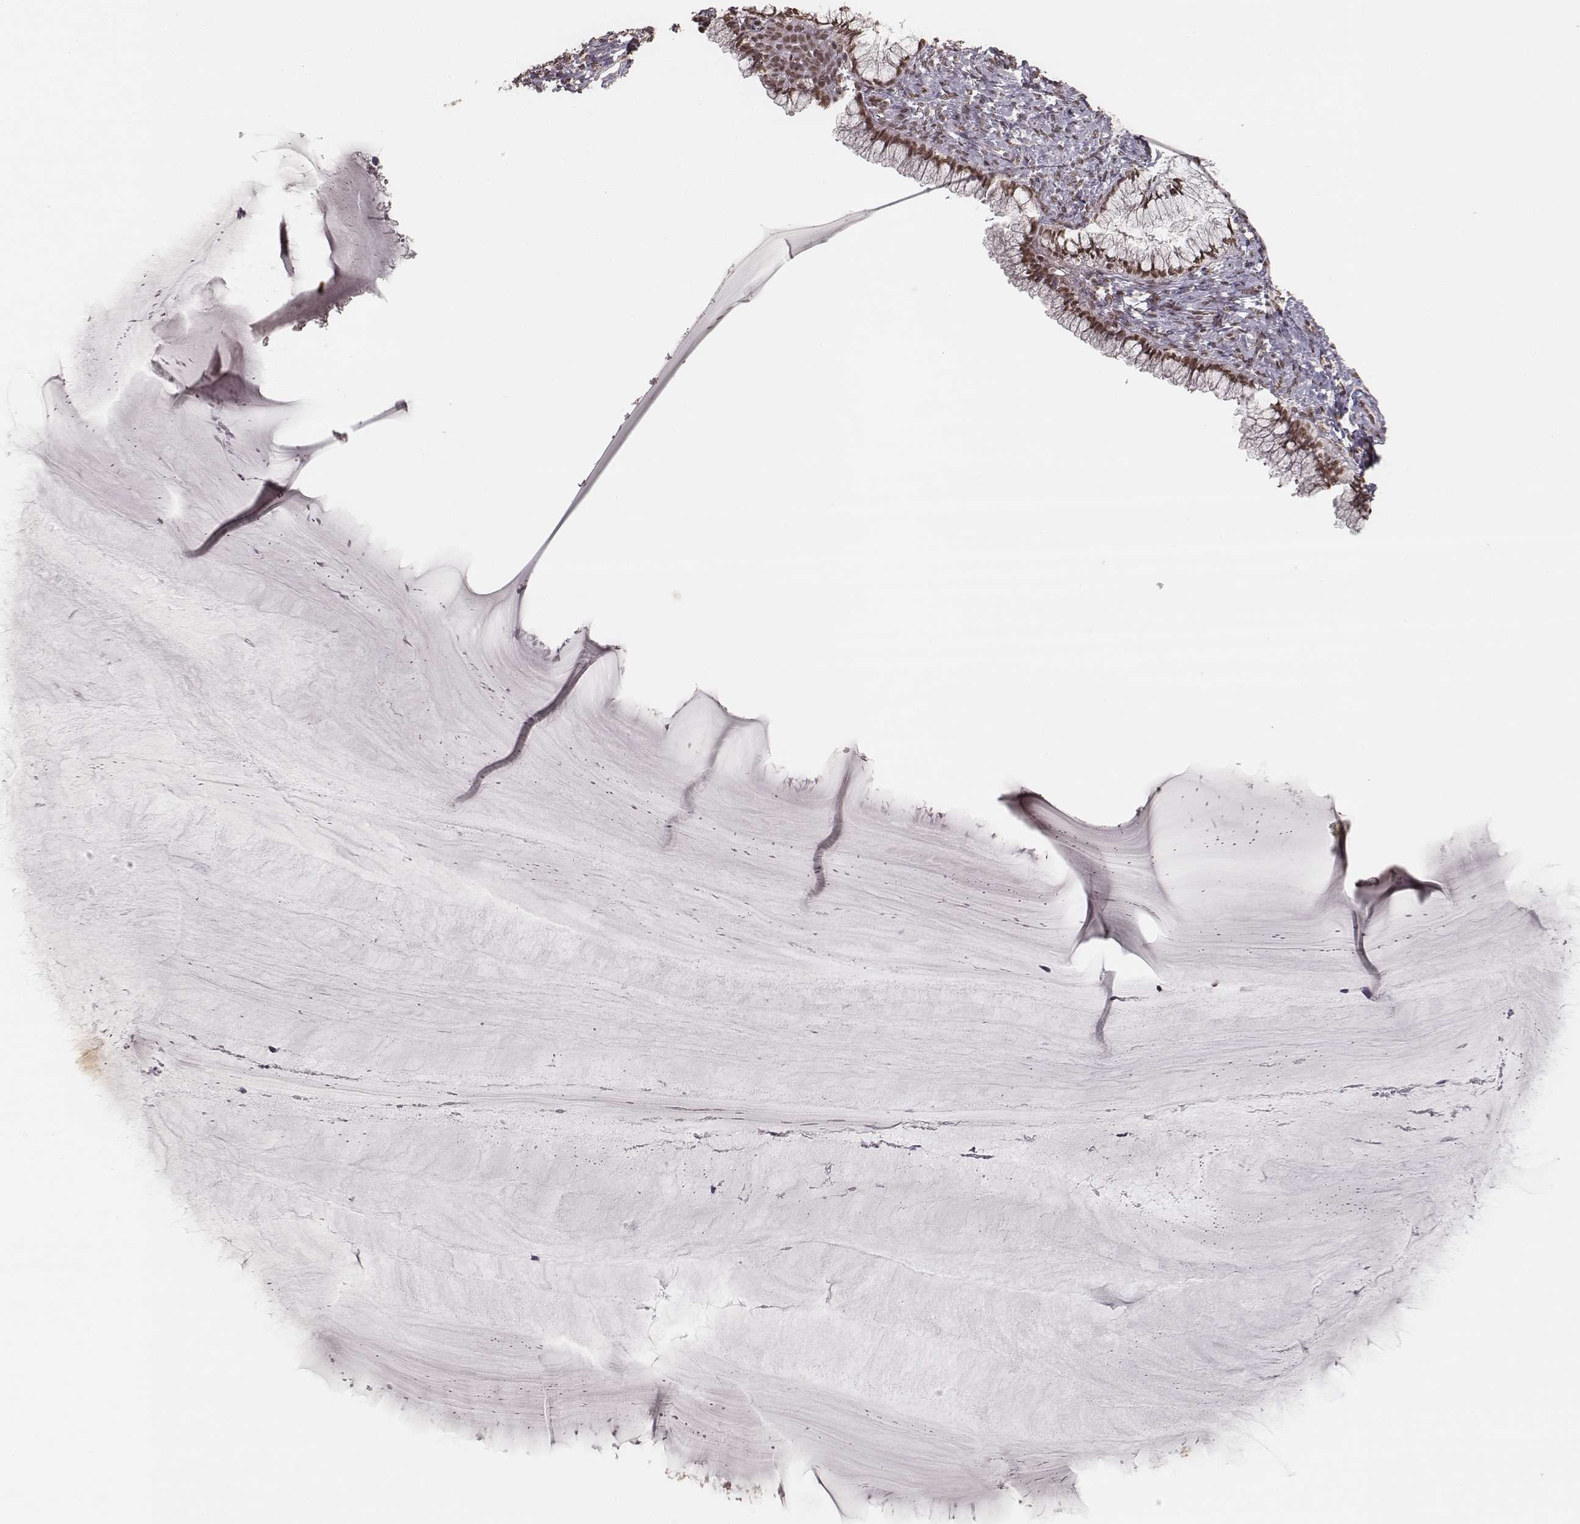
{"staining": {"intensity": "moderate", "quantity": ">75%", "location": "nuclear"}, "tissue": "cervix", "cell_type": "Glandular cells", "image_type": "normal", "snomed": [{"axis": "morphology", "description": "Normal tissue, NOS"}, {"axis": "topography", "description": "Cervix"}], "caption": "Moderate nuclear staining is seen in about >75% of glandular cells in normal cervix.", "gene": "HMGA2", "patient": {"sex": "female", "age": 37}}